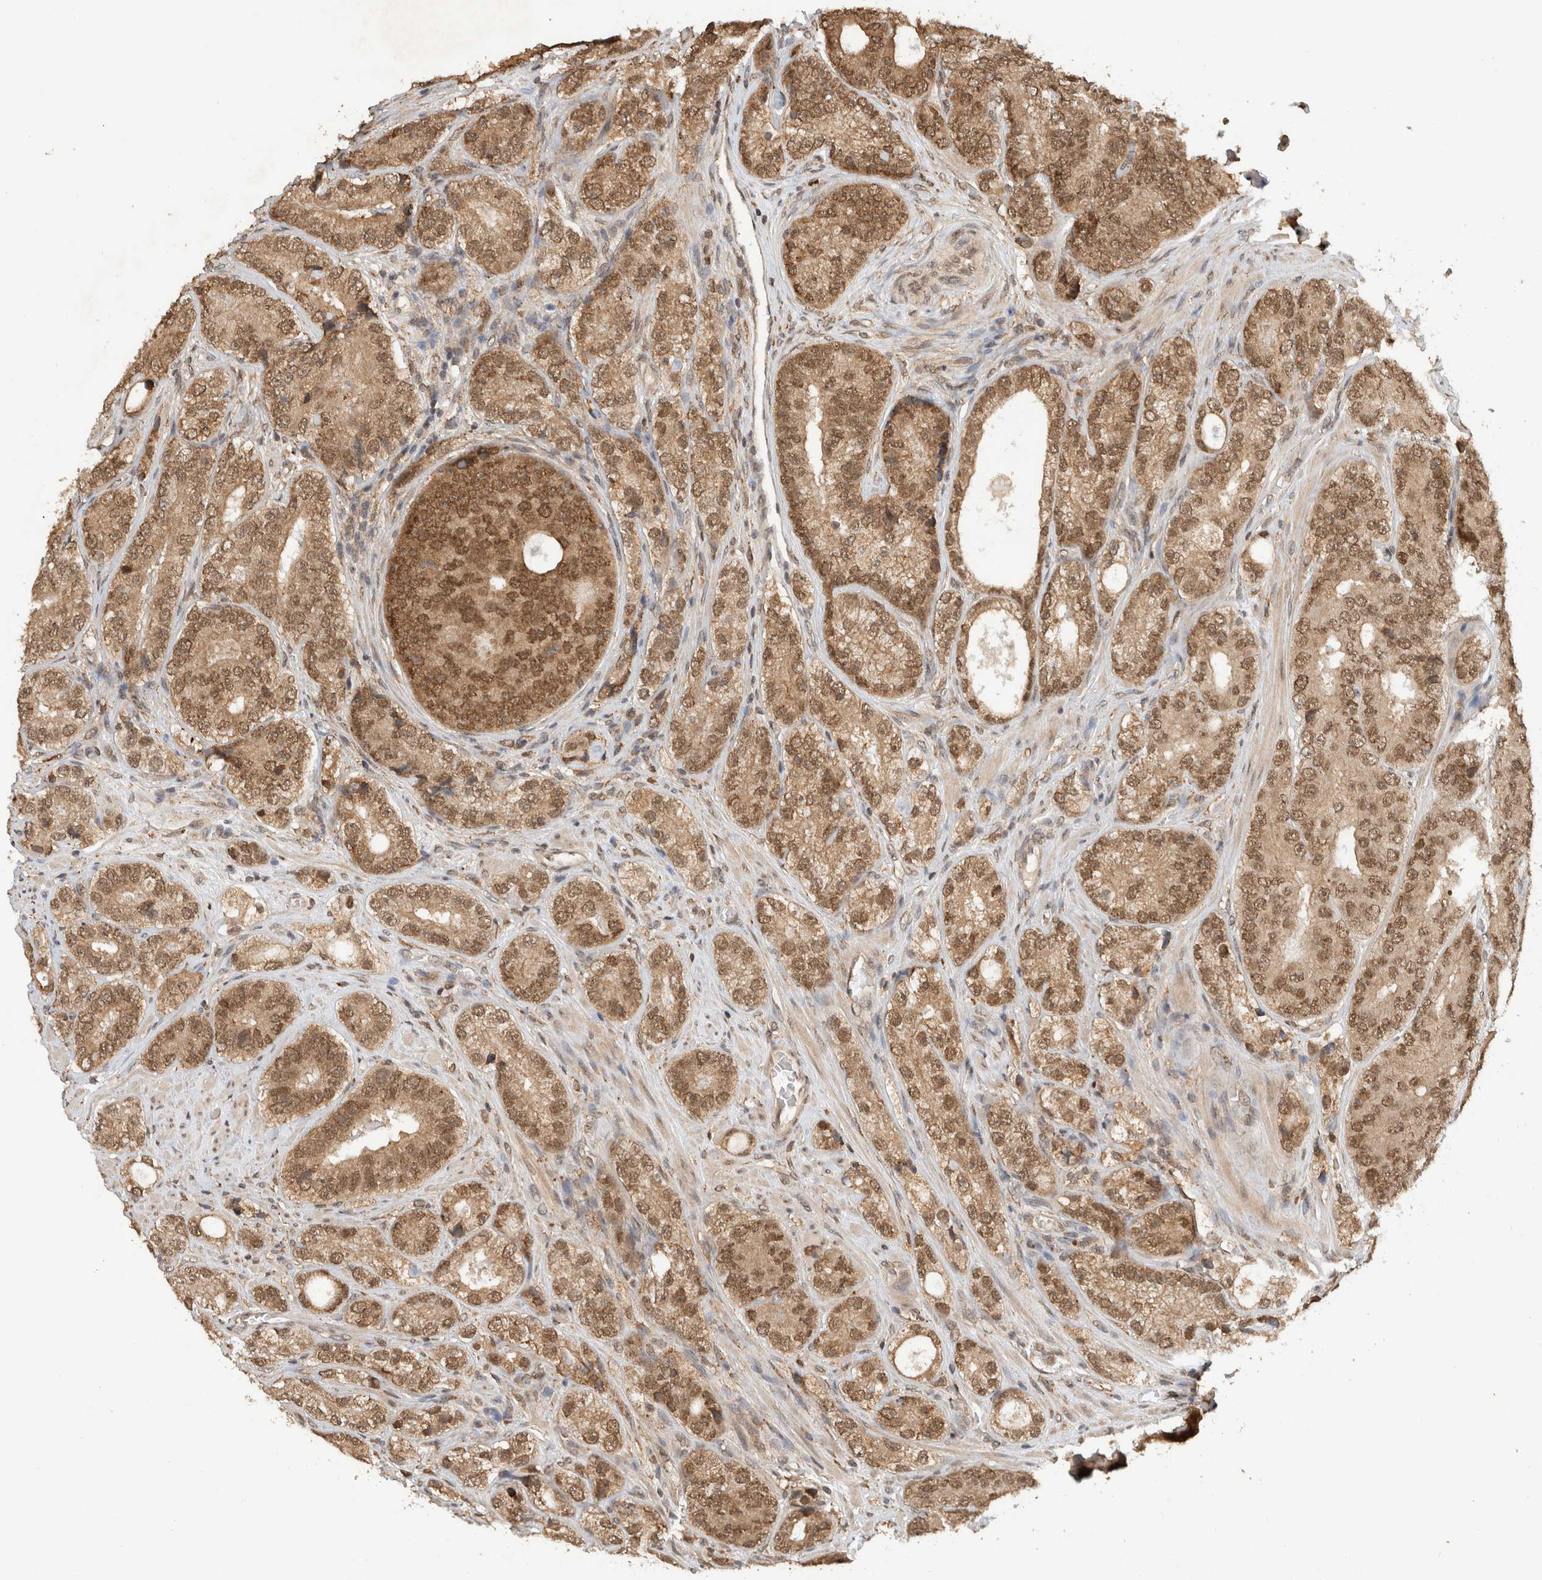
{"staining": {"intensity": "moderate", "quantity": ">75%", "location": "cytoplasmic/membranous,nuclear"}, "tissue": "prostate cancer", "cell_type": "Tumor cells", "image_type": "cancer", "snomed": [{"axis": "morphology", "description": "Adenocarcinoma, High grade"}, {"axis": "topography", "description": "Prostate"}], "caption": "There is medium levels of moderate cytoplasmic/membranous and nuclear staining in tumor cells of prostate cancer, as demonstrated by immunohistochemical staining (brown color).", "gene": "C1orf21", "patient": {"sex": "male", "age": 56}}